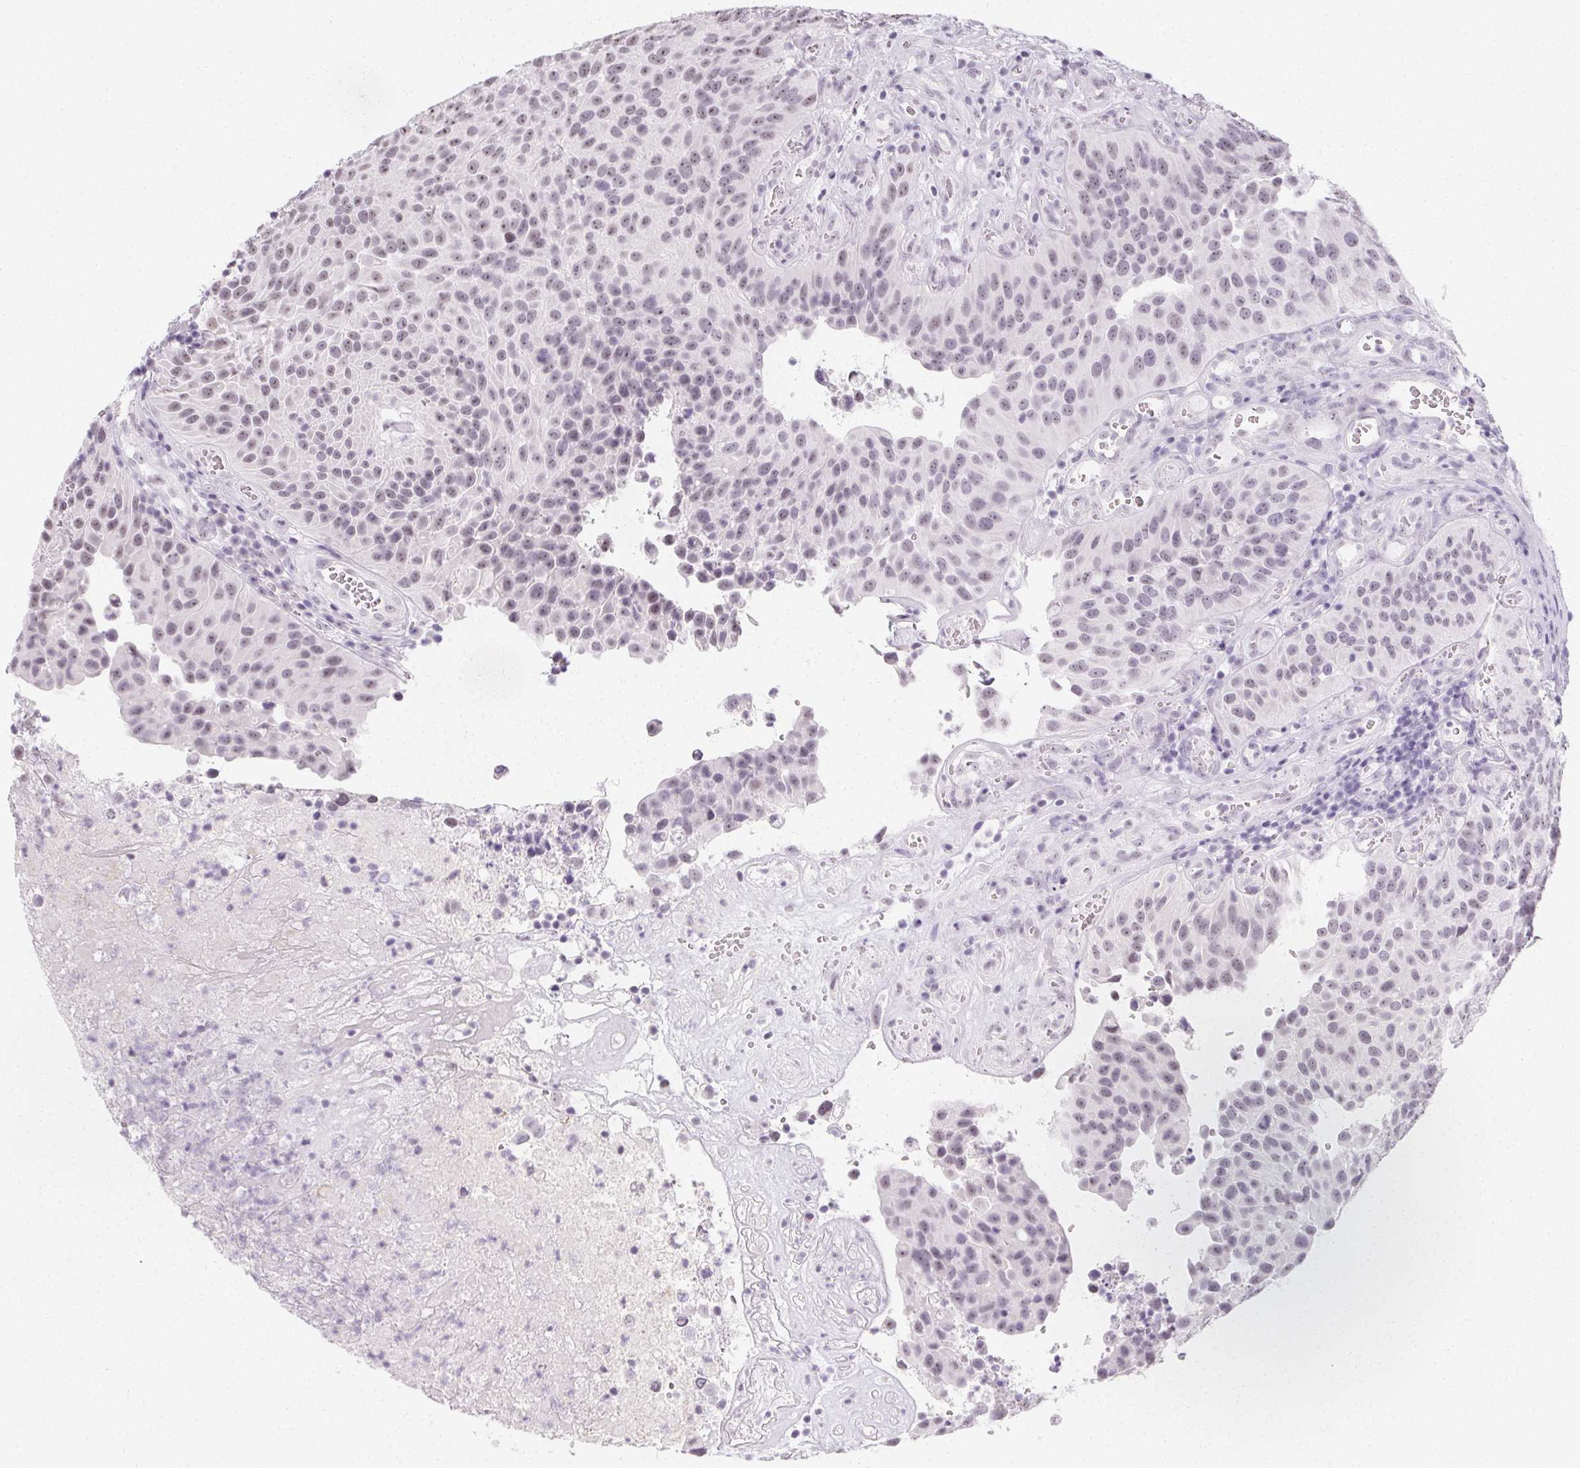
{"staining": {"intensity": "weak", "quantity": "<25%", "location": "nuclear"}, "tissue": "urothelial cancer", "cell_type": "Tumor cells", "image_type": "cancer", "snomed": [{"axis": "morphology", "description": "Urothelial carcinoma, Low grade"}, {"axis": "topography", "description": "Urinary bladder"}], "caption": "The image shows no significant positivity in tumor cells of urothelial cancer.", "gene": "SYNPR", "patient": {"sex": "male", "age": 76}}